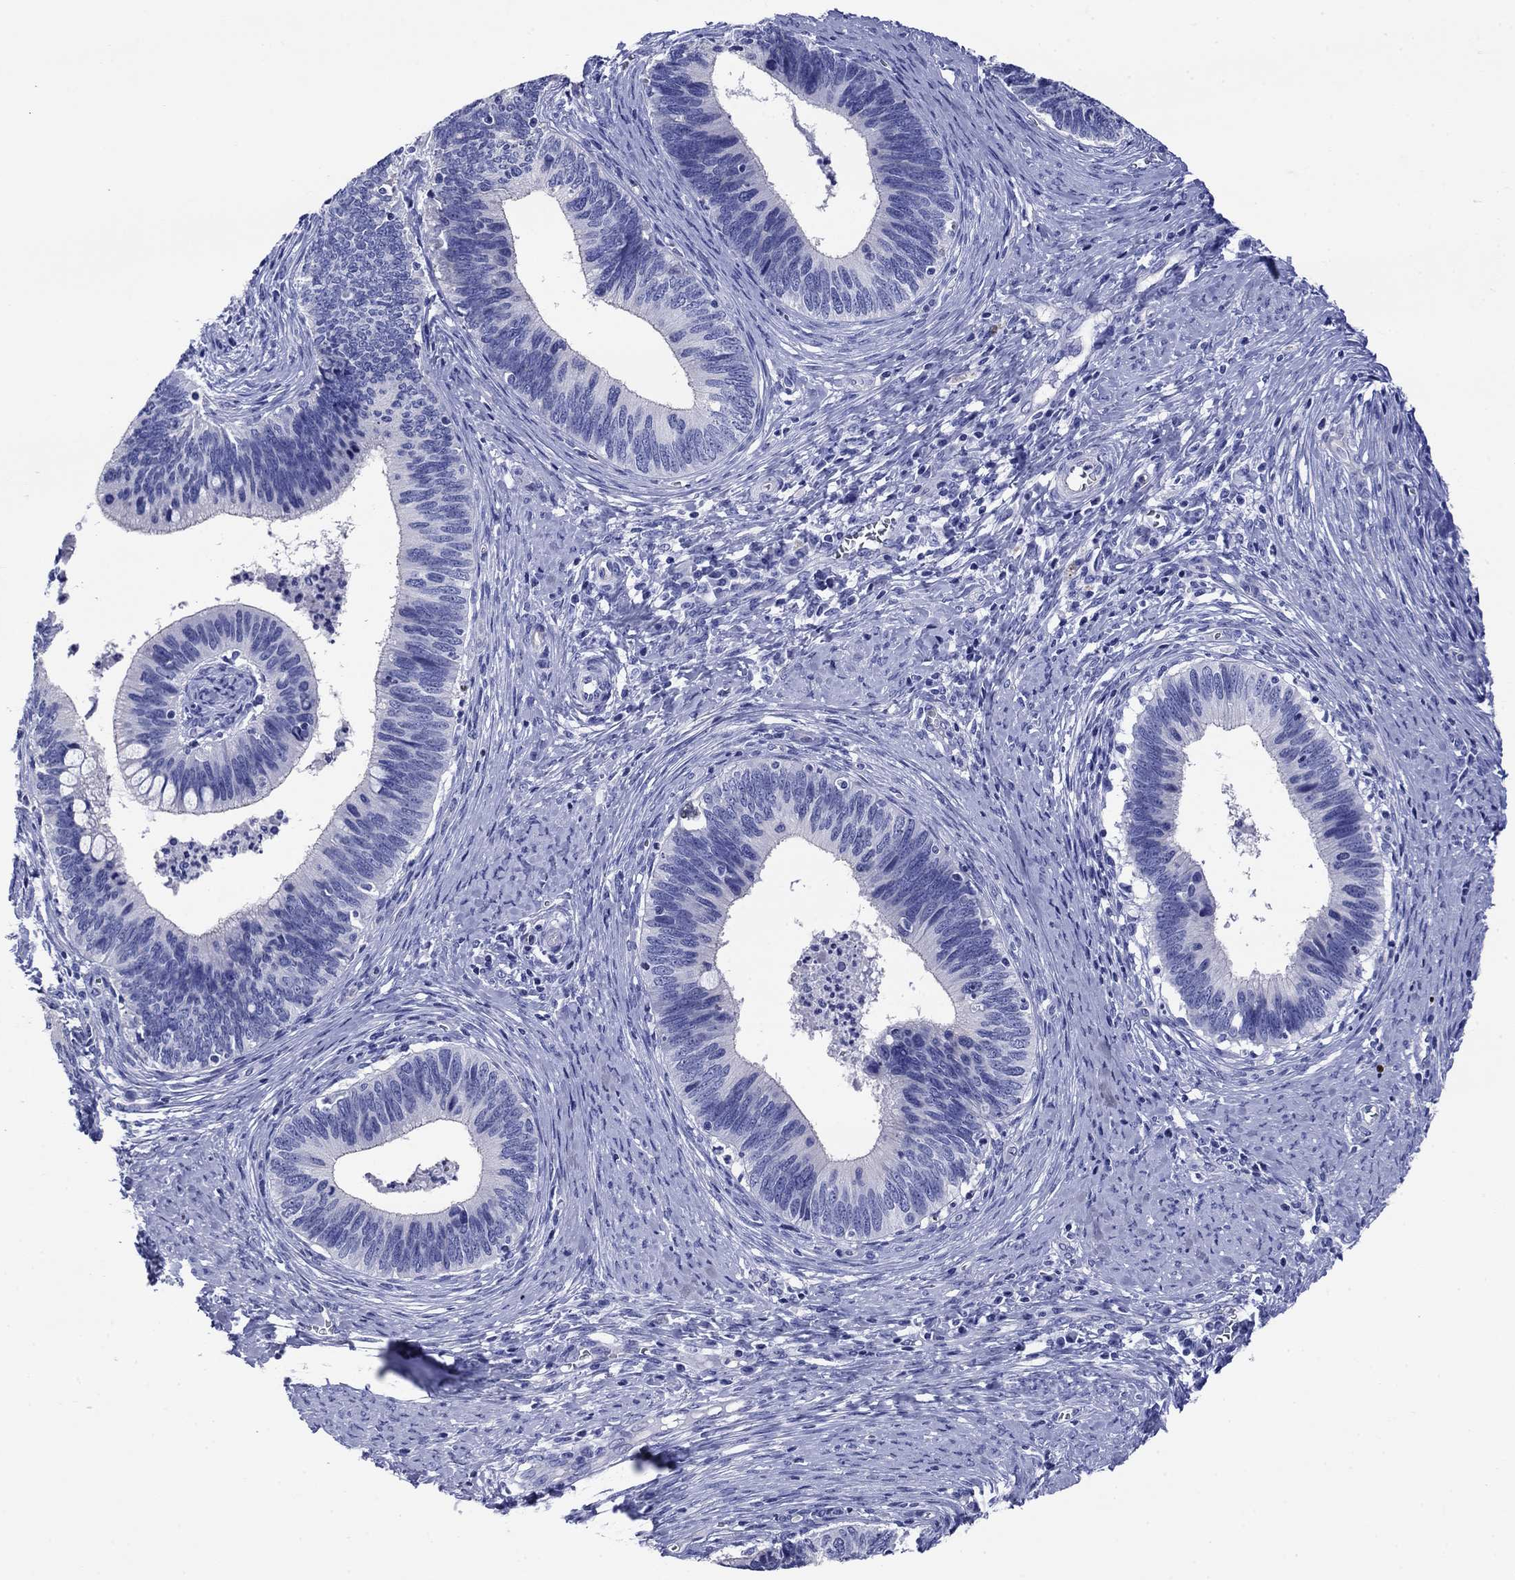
{"staining": {"intensity": "negative", "quantity": "none", "location": "none"}, "tissue": "cervical cancer", "cell_type": "Tumor cells", "image_type": "cancer", "snomed": [{"axis": "morphology", "description": "Adenocarcinoma, NOS"}, {"axis": "topography", "description": "Cervix"}], "caption": "This is a micrograph of IHC staining of cervical adenocarcinoma, which shows no staining in tumor cells.", "gene": "SLC1A2", "patient": {"sex": "female", "age": 42}}